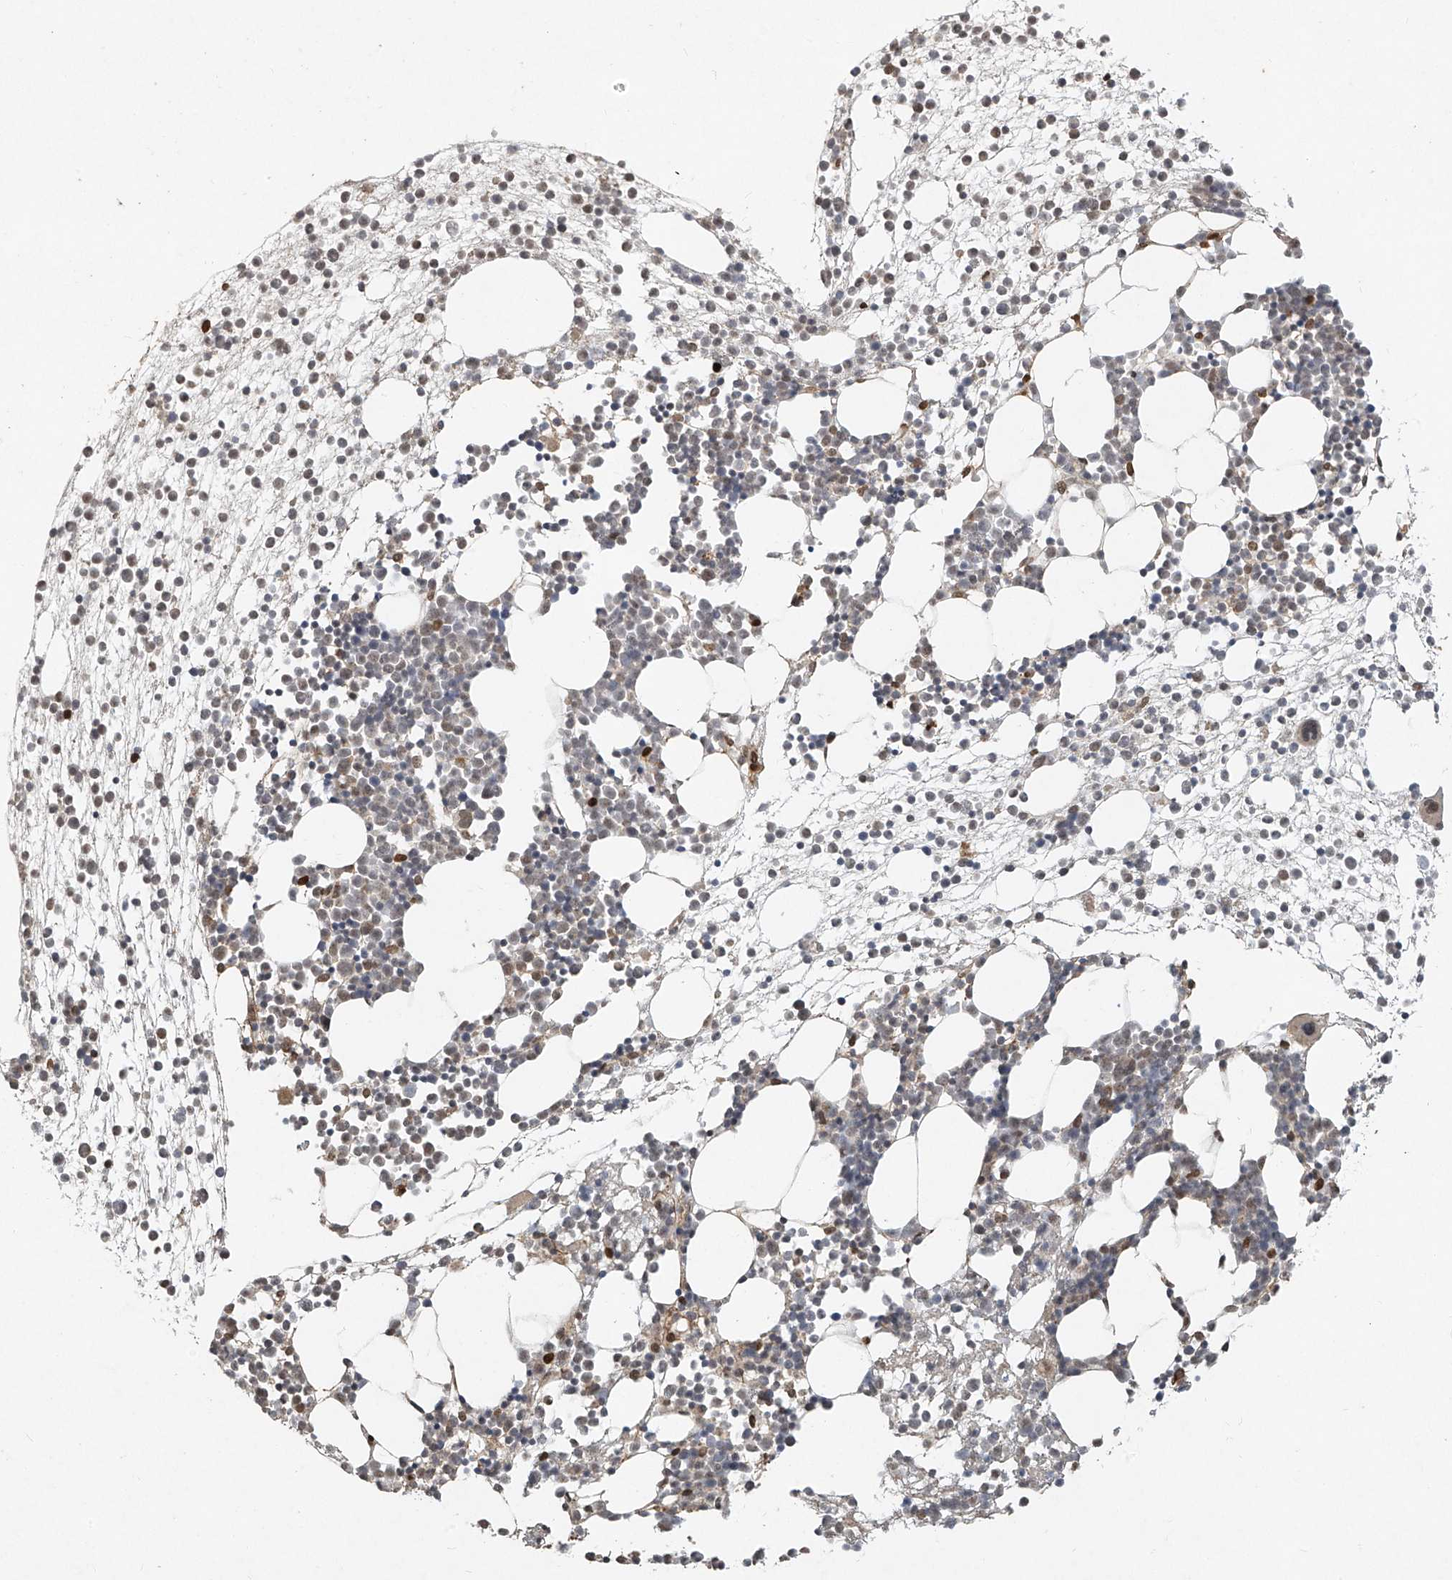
{"staining": {"intensity": "moderate", "quantity": "<25%", "location": "nuclear"}, "tissue": "bone marrow", "cell_type": "Hematopoietic cells", "image_type": "normal", "snomed": [{"axis": "morphology", "description": "Normal tissue, NOS"}, {"axis": "topography", "description": "Bone marrow"}], "caption": "This image demonstrates immunohistochemistry staining of normal bone marrow, with low moderate nuclear expression in about <25% of hematopoietic cells.", "gene": "ATRIP", "patient": {"sex": "male", "age": 54}}